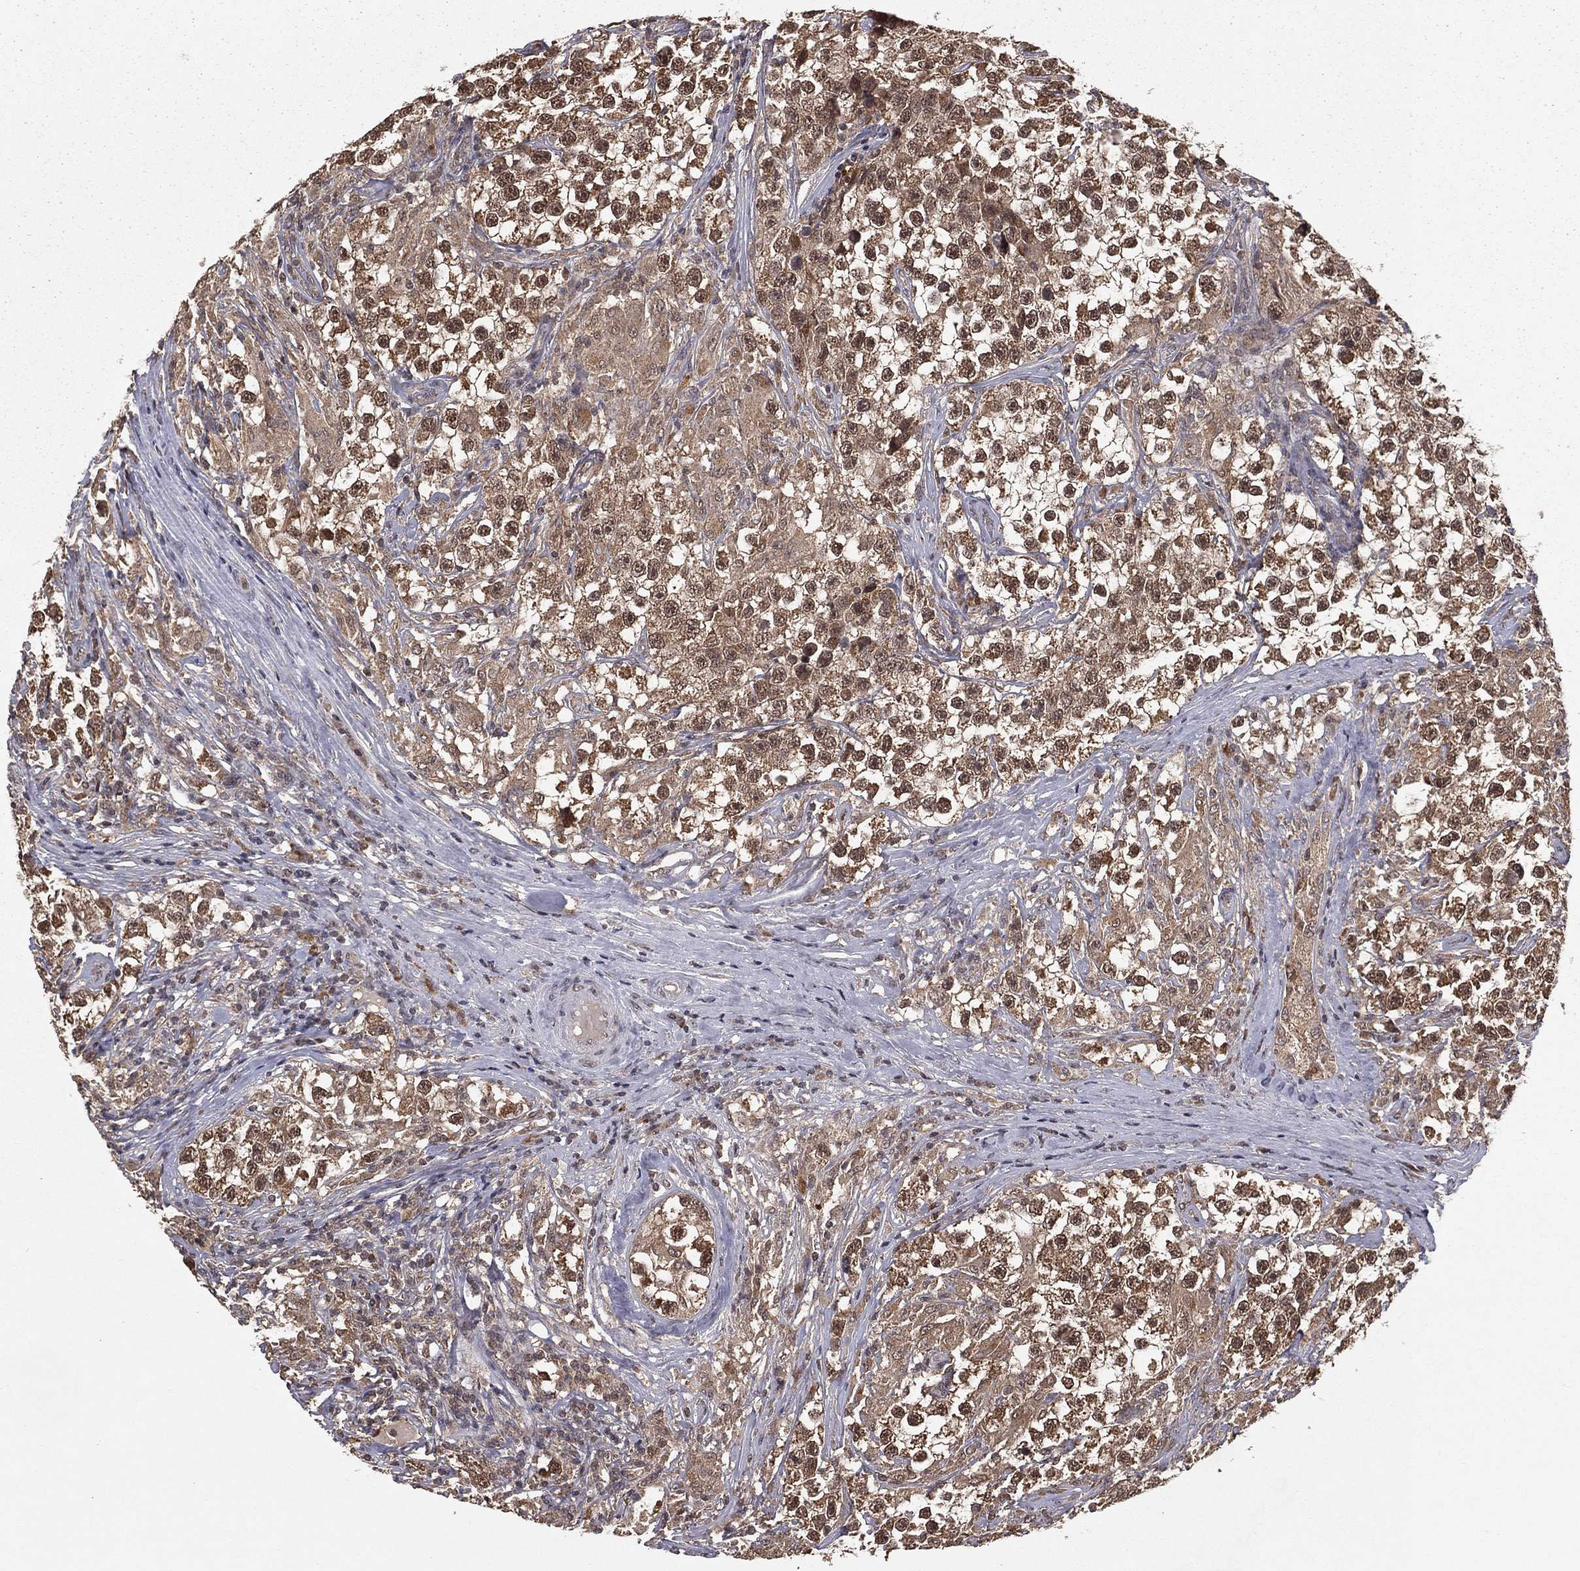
{"staining": {"intensity": "moderate", "quantity": "25%-75%", "location": "cytoplasmic/membranous"}, "tissue": "testis cancer", "cell_type": "Tumor cells", "image_type": "cancer", "snomed": [{"axis": "morphology", "description": "Seminoma, NOS"}, {"axis": "topography", "description": "Testis"}], "caption": "Human testis cancer (seminoma) stained with a brown dye displays moderate cytoplasmic/membranous positive expression in about 25%-75% of tumor cells.", "gene": "ZDHHC15", "patient": {"sex": "male", "age": 46}}